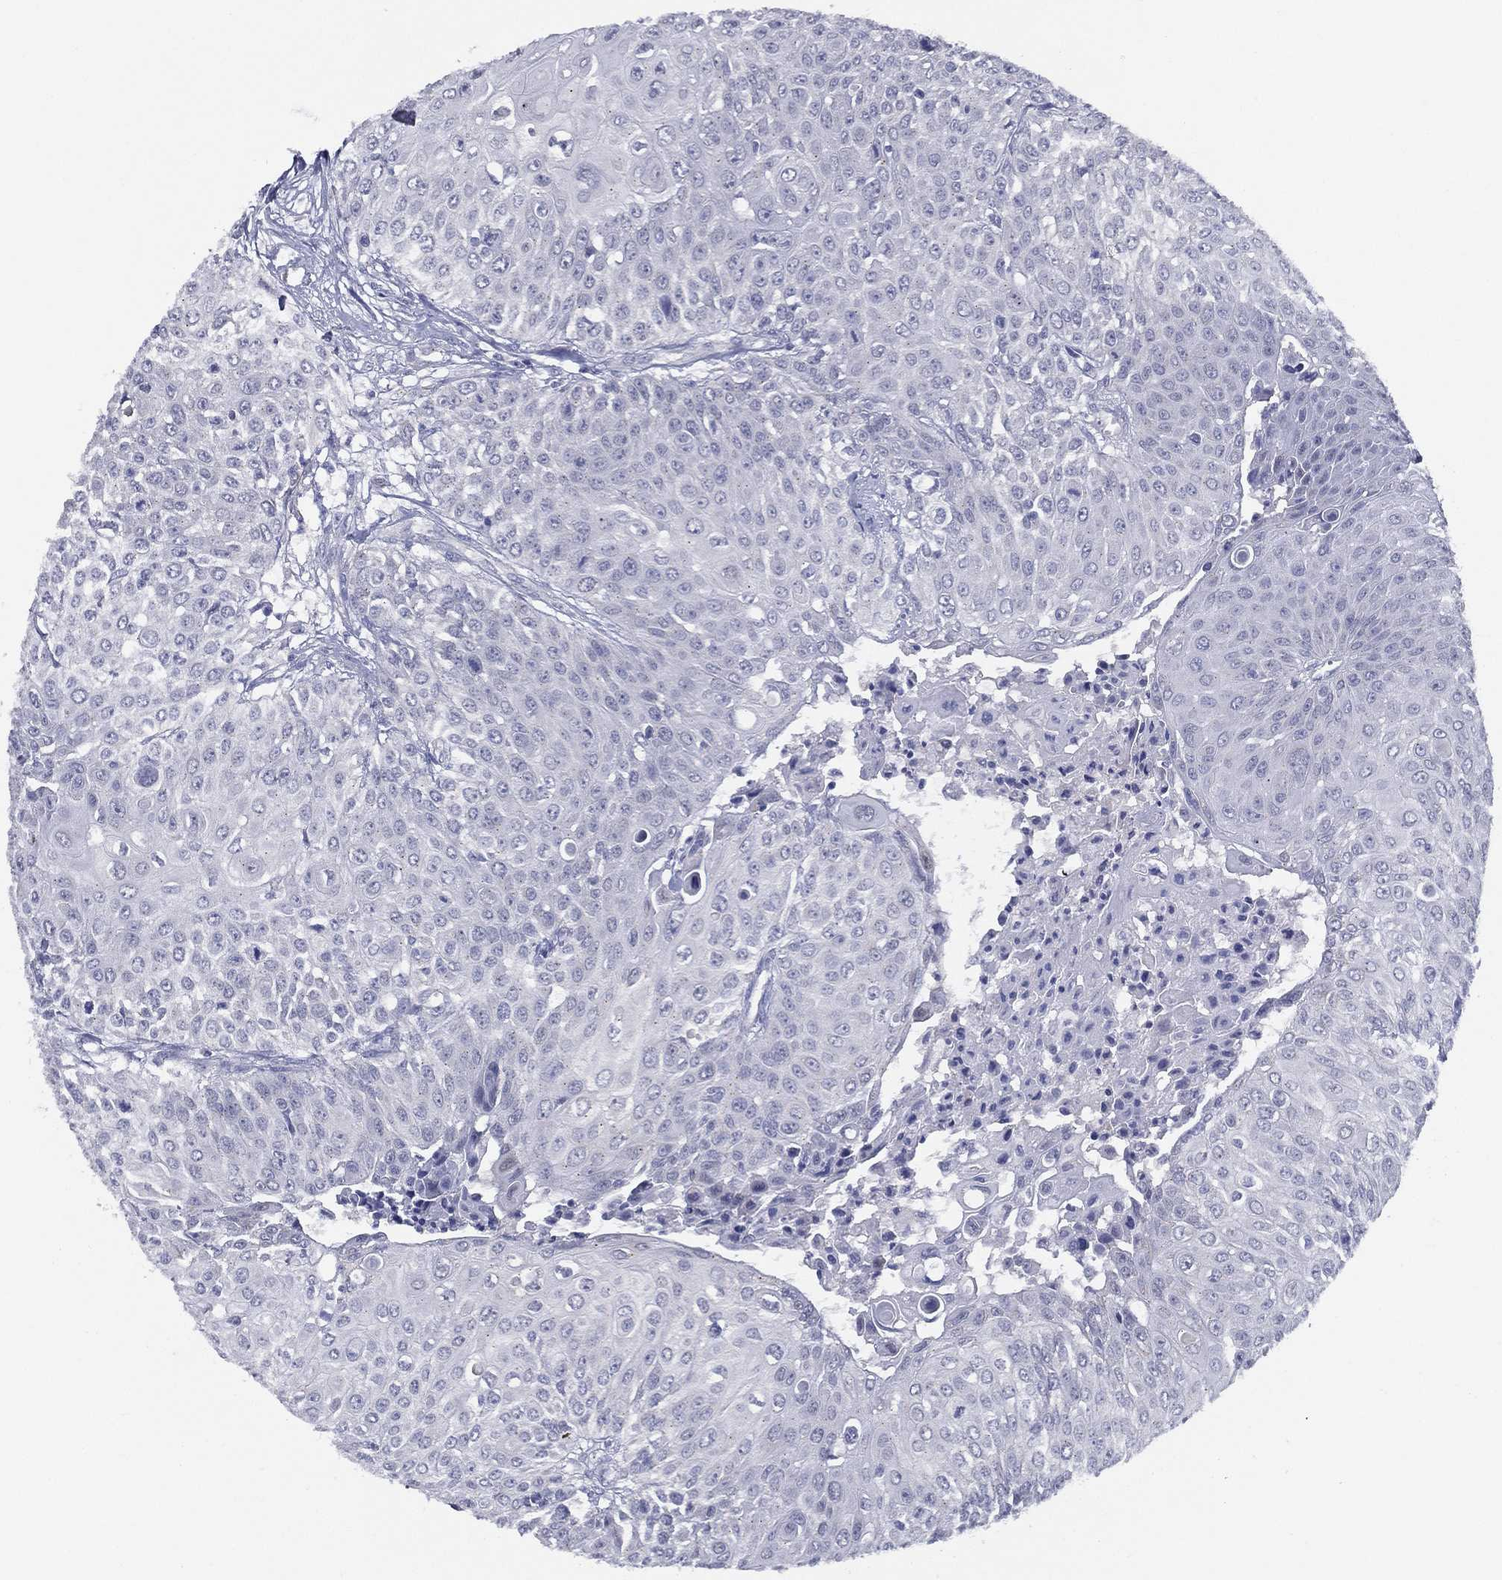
{"staining": {"intensity": "negative", "quantity": "none", "location": "none"}, "tissue": "urothelial cancer", "cell_type": "Tumor cells", "image_type": "cancer", "snomed": [{"axis": "morphology", "description": "Urothelial carcinoma, High grade"}, {"axis": "topography", "description": "Urinary bladder"}], "caption": "Tumor cells show no significant expression in urothelial cancer.", "gene": "SLC13A4", "patient": {"sex": "female", "age": 79}}